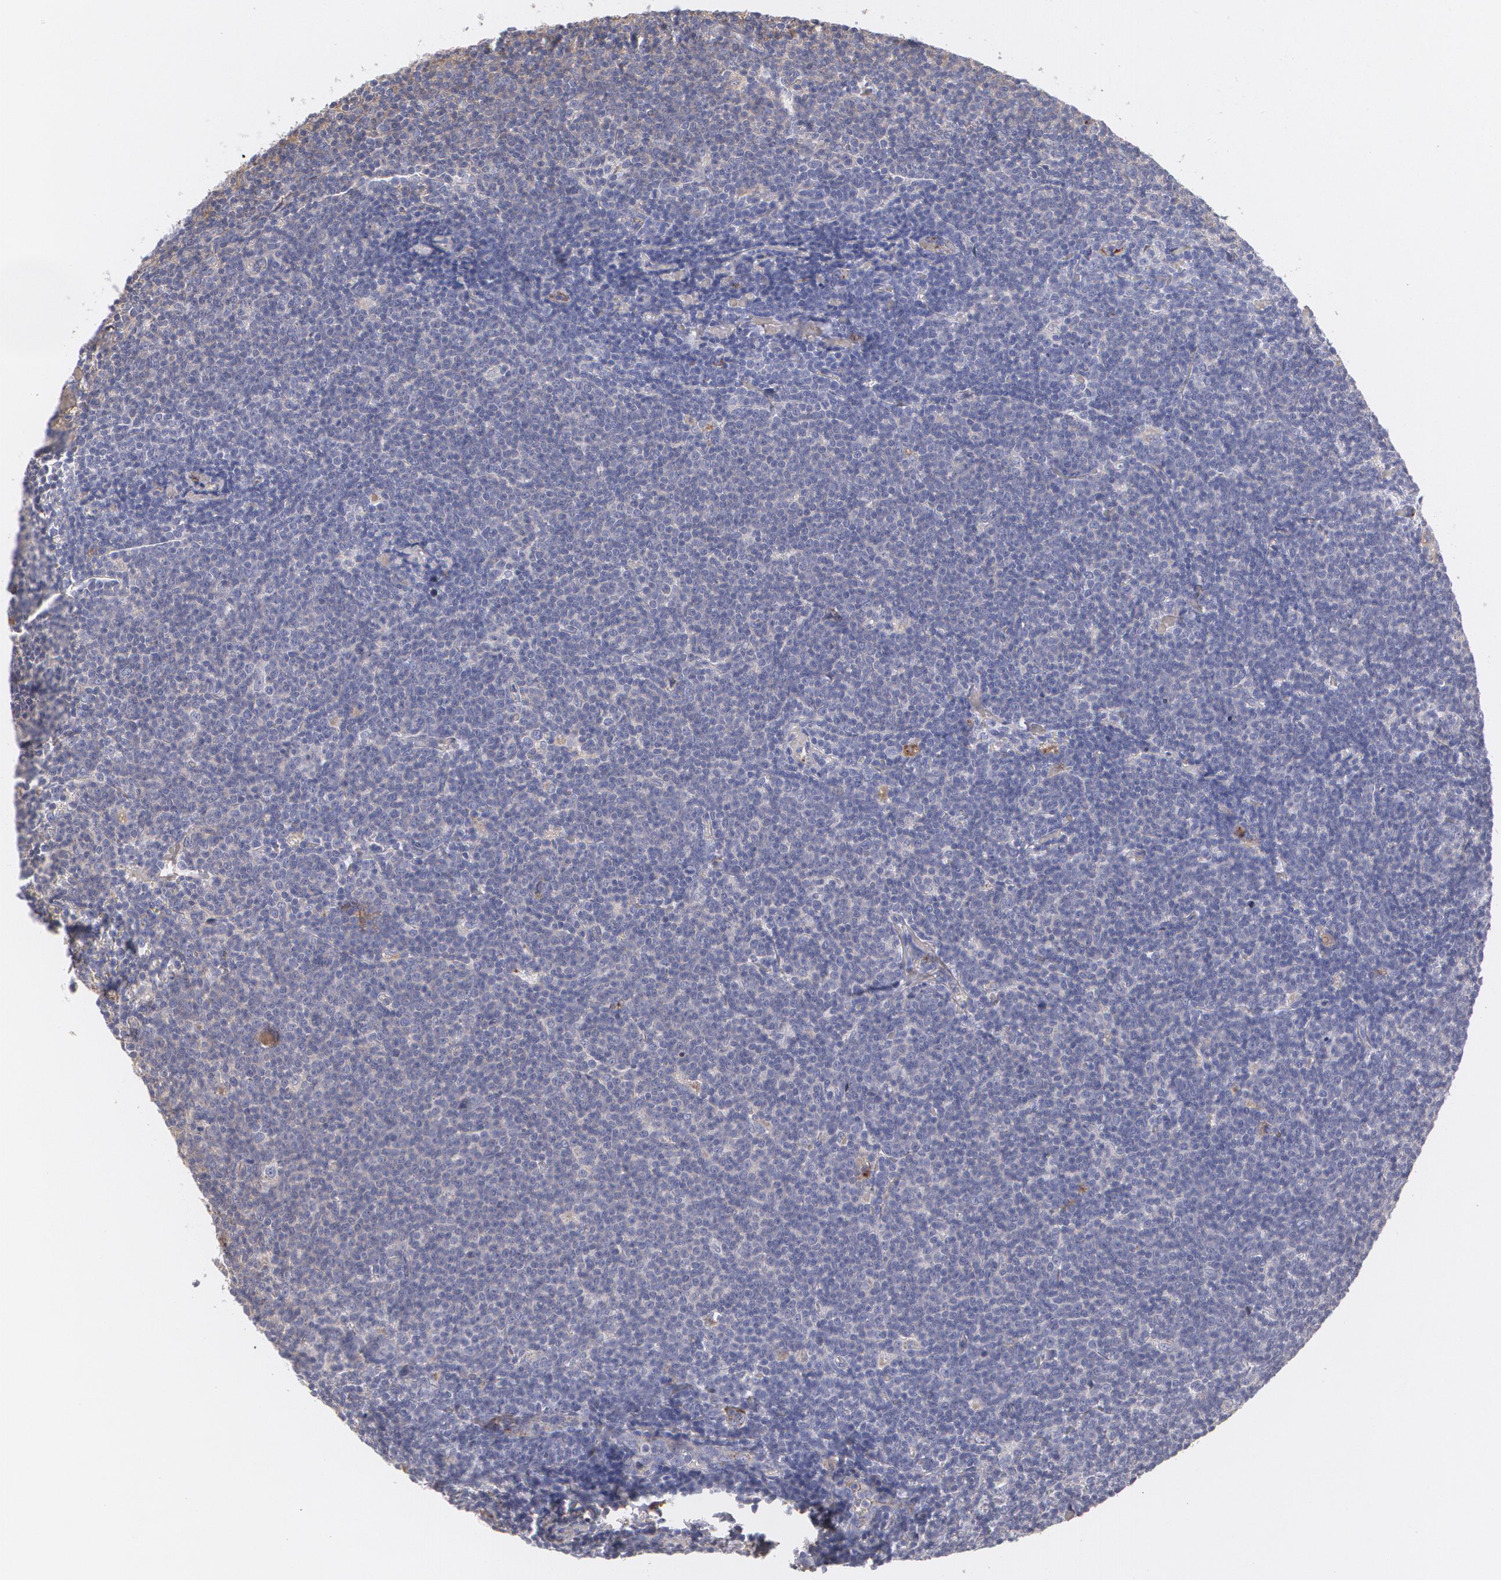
{"staining": {"intensity": "negative", "quantity": "none", "location": "none"}, "tissue": "lymphoma", "cell_type": "Tumor cells", "image_type": "cancer", "snomed": [{"axis": "morphology", "description": "Malignant lymphoma, non-Hodgkin's type, Low grade"}, {"axis": "topography", "description": "Lymph node"}], "caption": "Image shows no protein expression in tumor cells of lymphoma tissue.", "gene": "SERPINA1", "patient": {"sex": "male", "age": 65}}